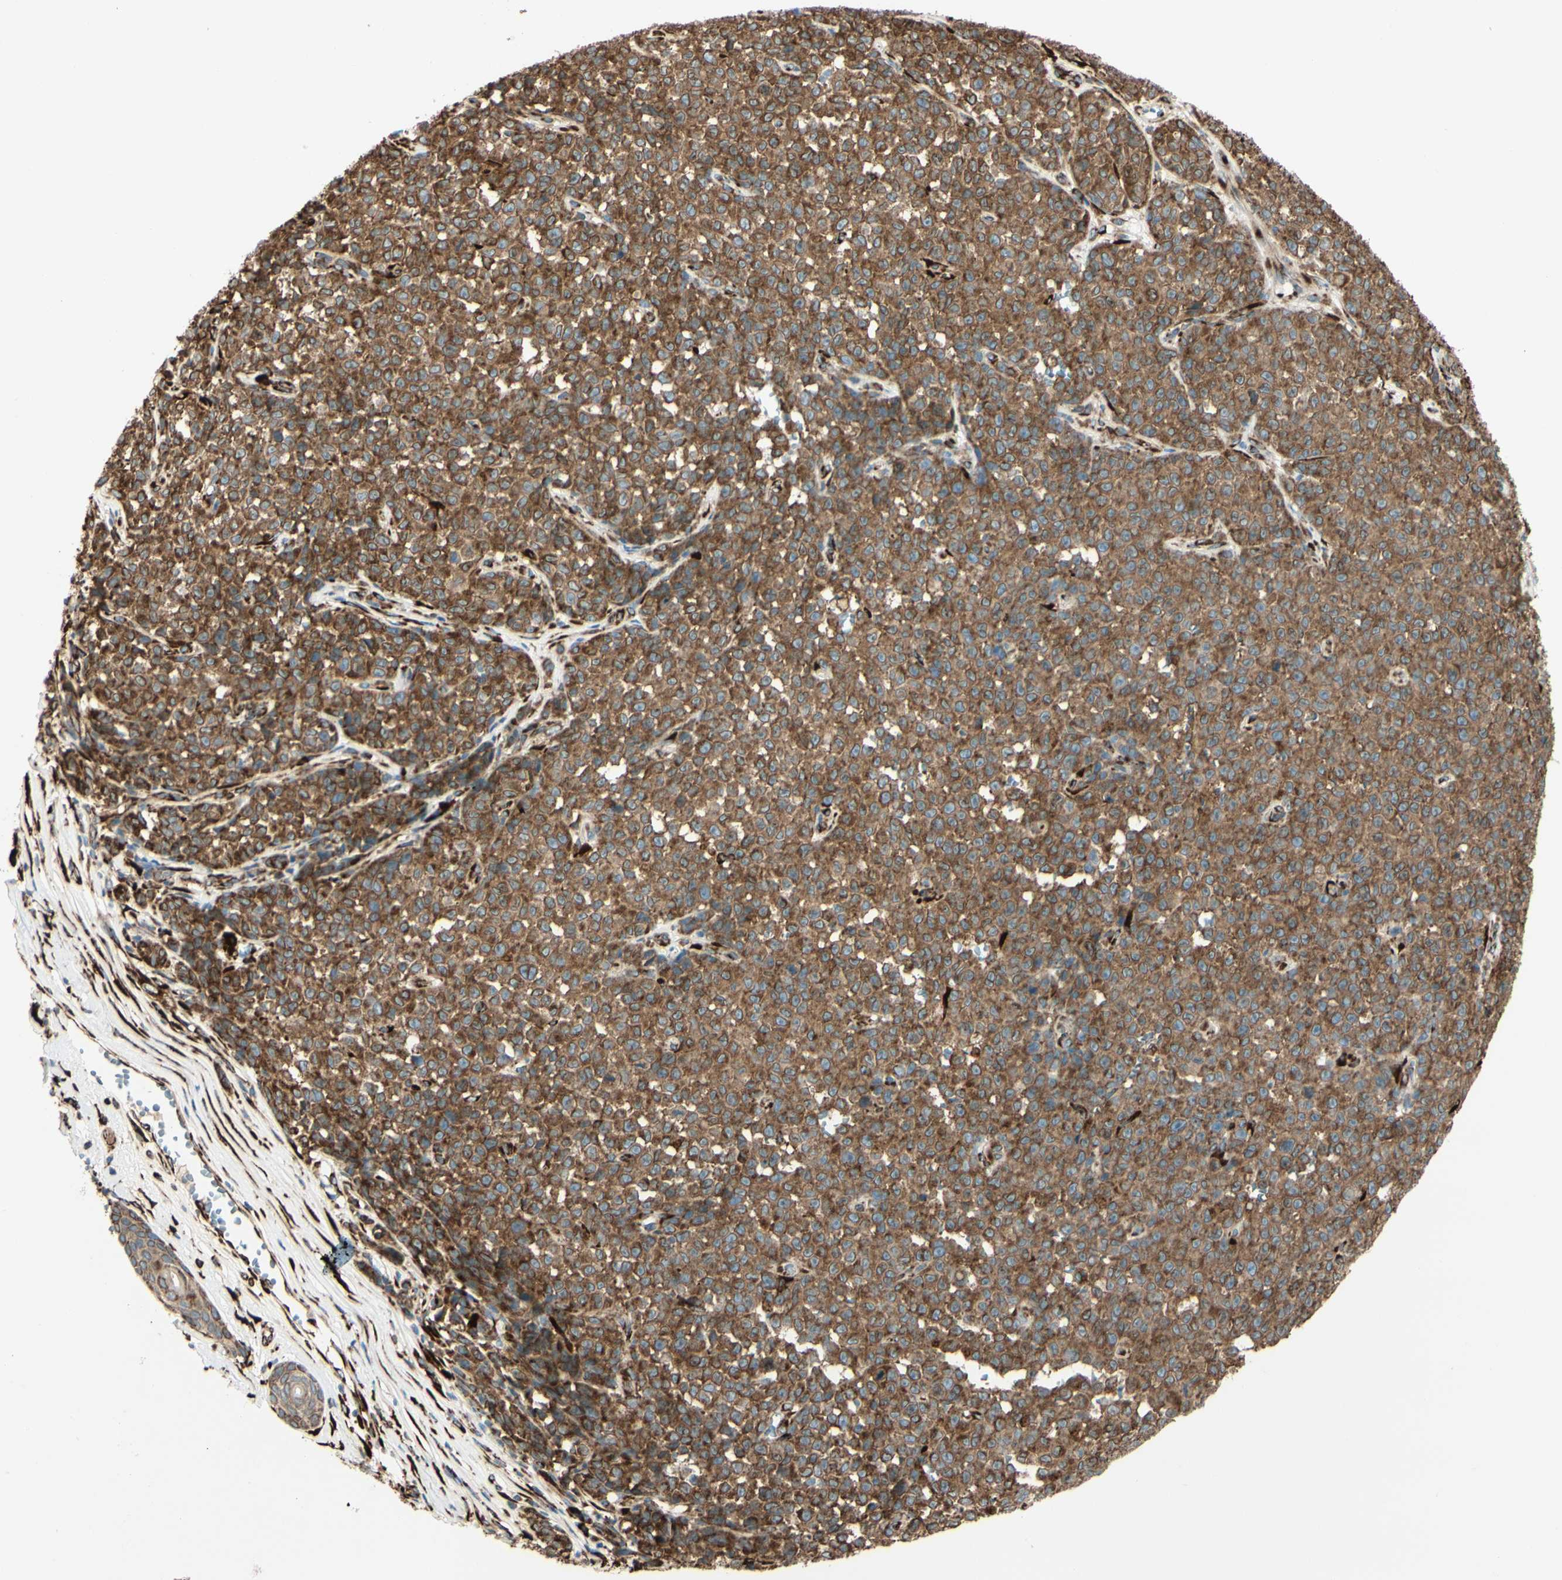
{"staining": {"intensity": "strong", "quantity": ">75%", "location": "cytoplasmic/membranous"}, "tissue": "melanoma", "cell_type": "Tumor cells", "image_type": "cancer", "snomed": [{"axis": "morphology", "description": "Malignant melanoma, NOS"}, {"axis": "topography", "description": "Skin"}], "caption": "Melanoma tissue reveals strong cytoplasmic/membranous positivity in approximately >75% of tumor cells Nuclei are stained in blue.", "gene": "RRBP1", "patient": {"sex": "female", "age": 82}}